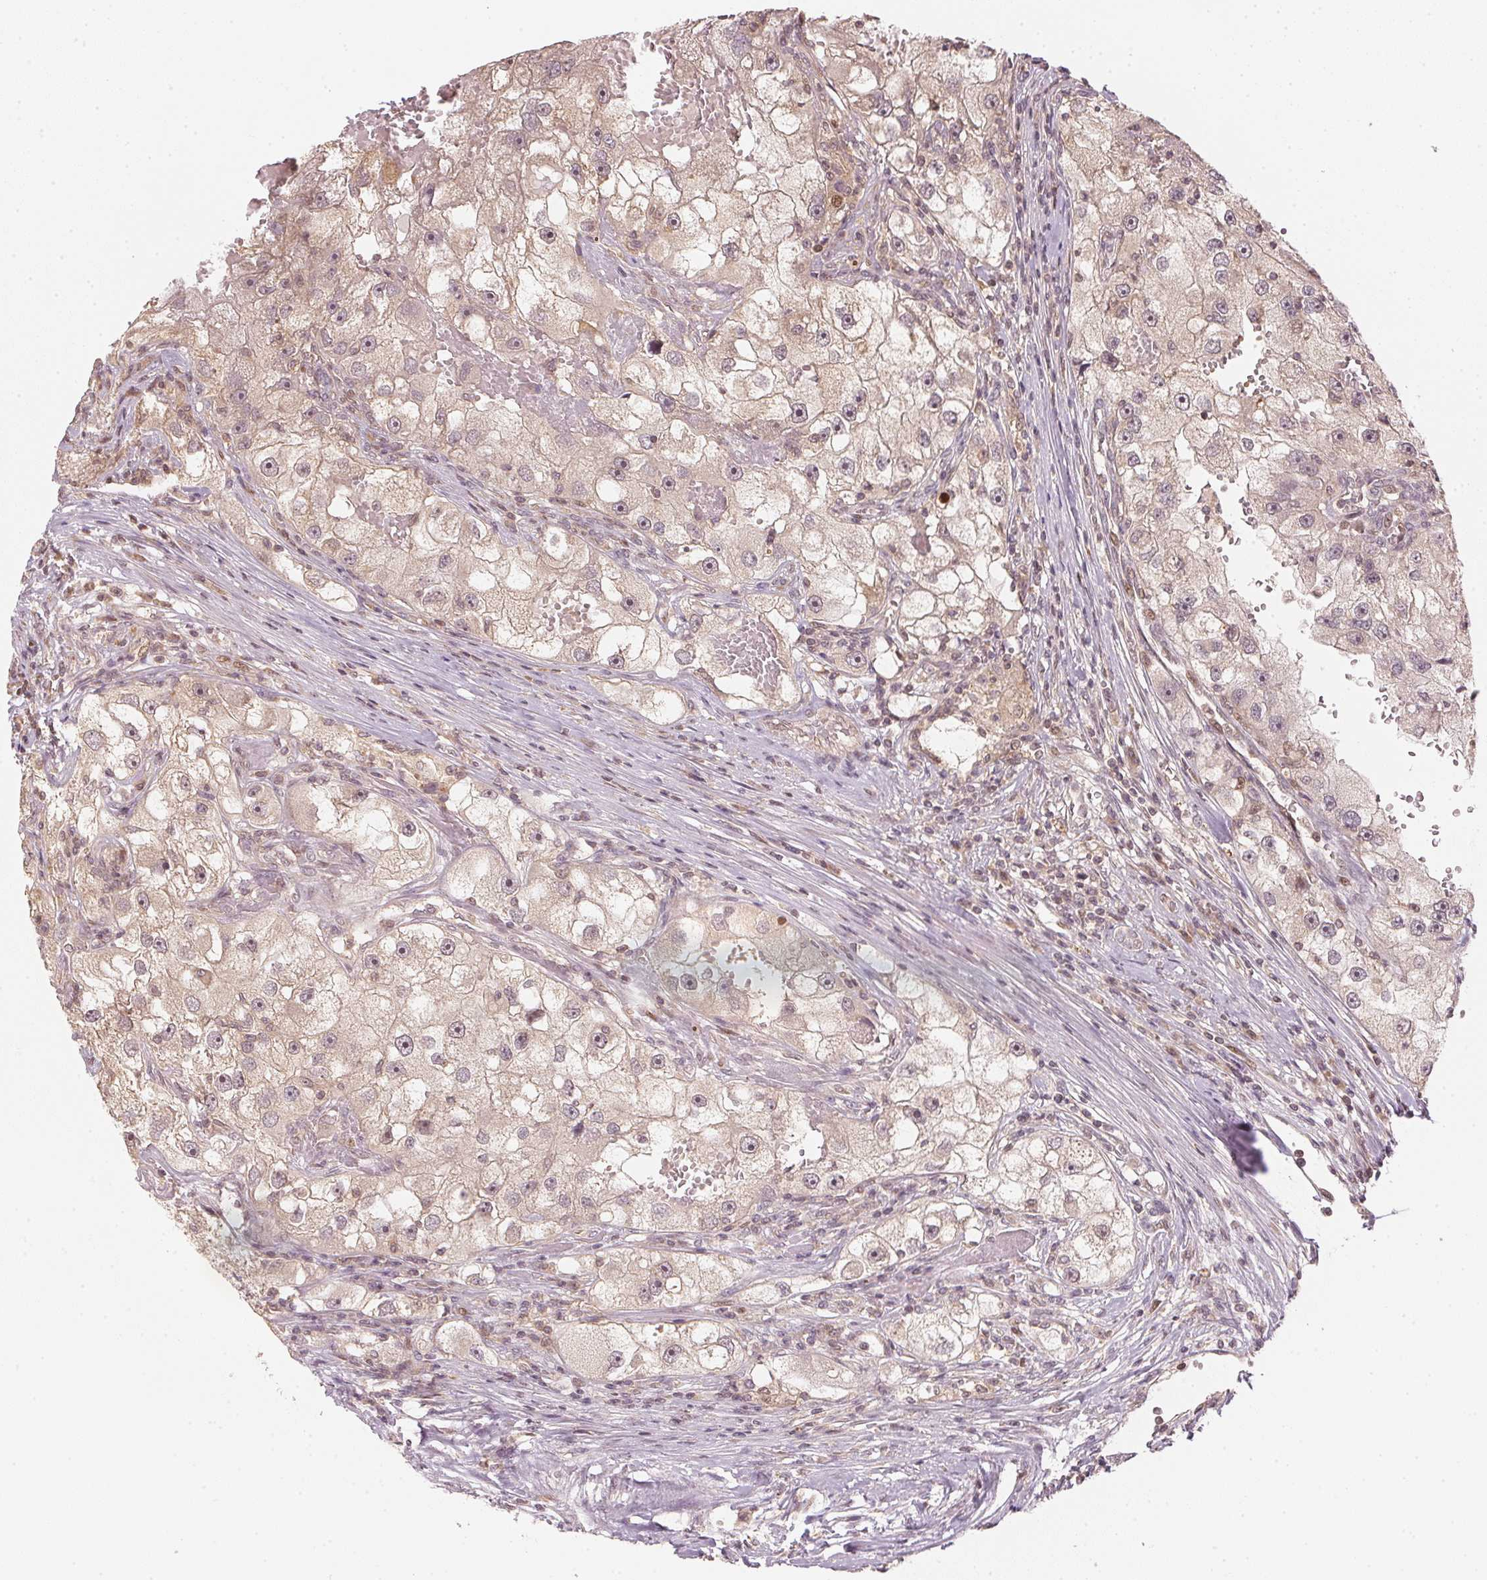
{"staining": {"intensity": "weak", "quantity": ">75%", "location": "cytoplasmic/membranous,nuclear"}, "tissue": "renal cancer", "cell_type": "Tumor cells", "image_type": "cancer", "snomed": [{"axis": "morphology", "description": "Adenocarcinoma, NOS"}, {"axis": "topography", "description": "Kidney"}], "caption": "Renal cancer stained with DAB (3,3'-diaminobenzidine) immunohistochemistry (IHC) reveals low levels of weak cytoplasmic/membranous and nuclear expression in approximately >75% of tumor cells.", "gene": "UBE2L3", "patient": {"sex": "male", "age": 63}}